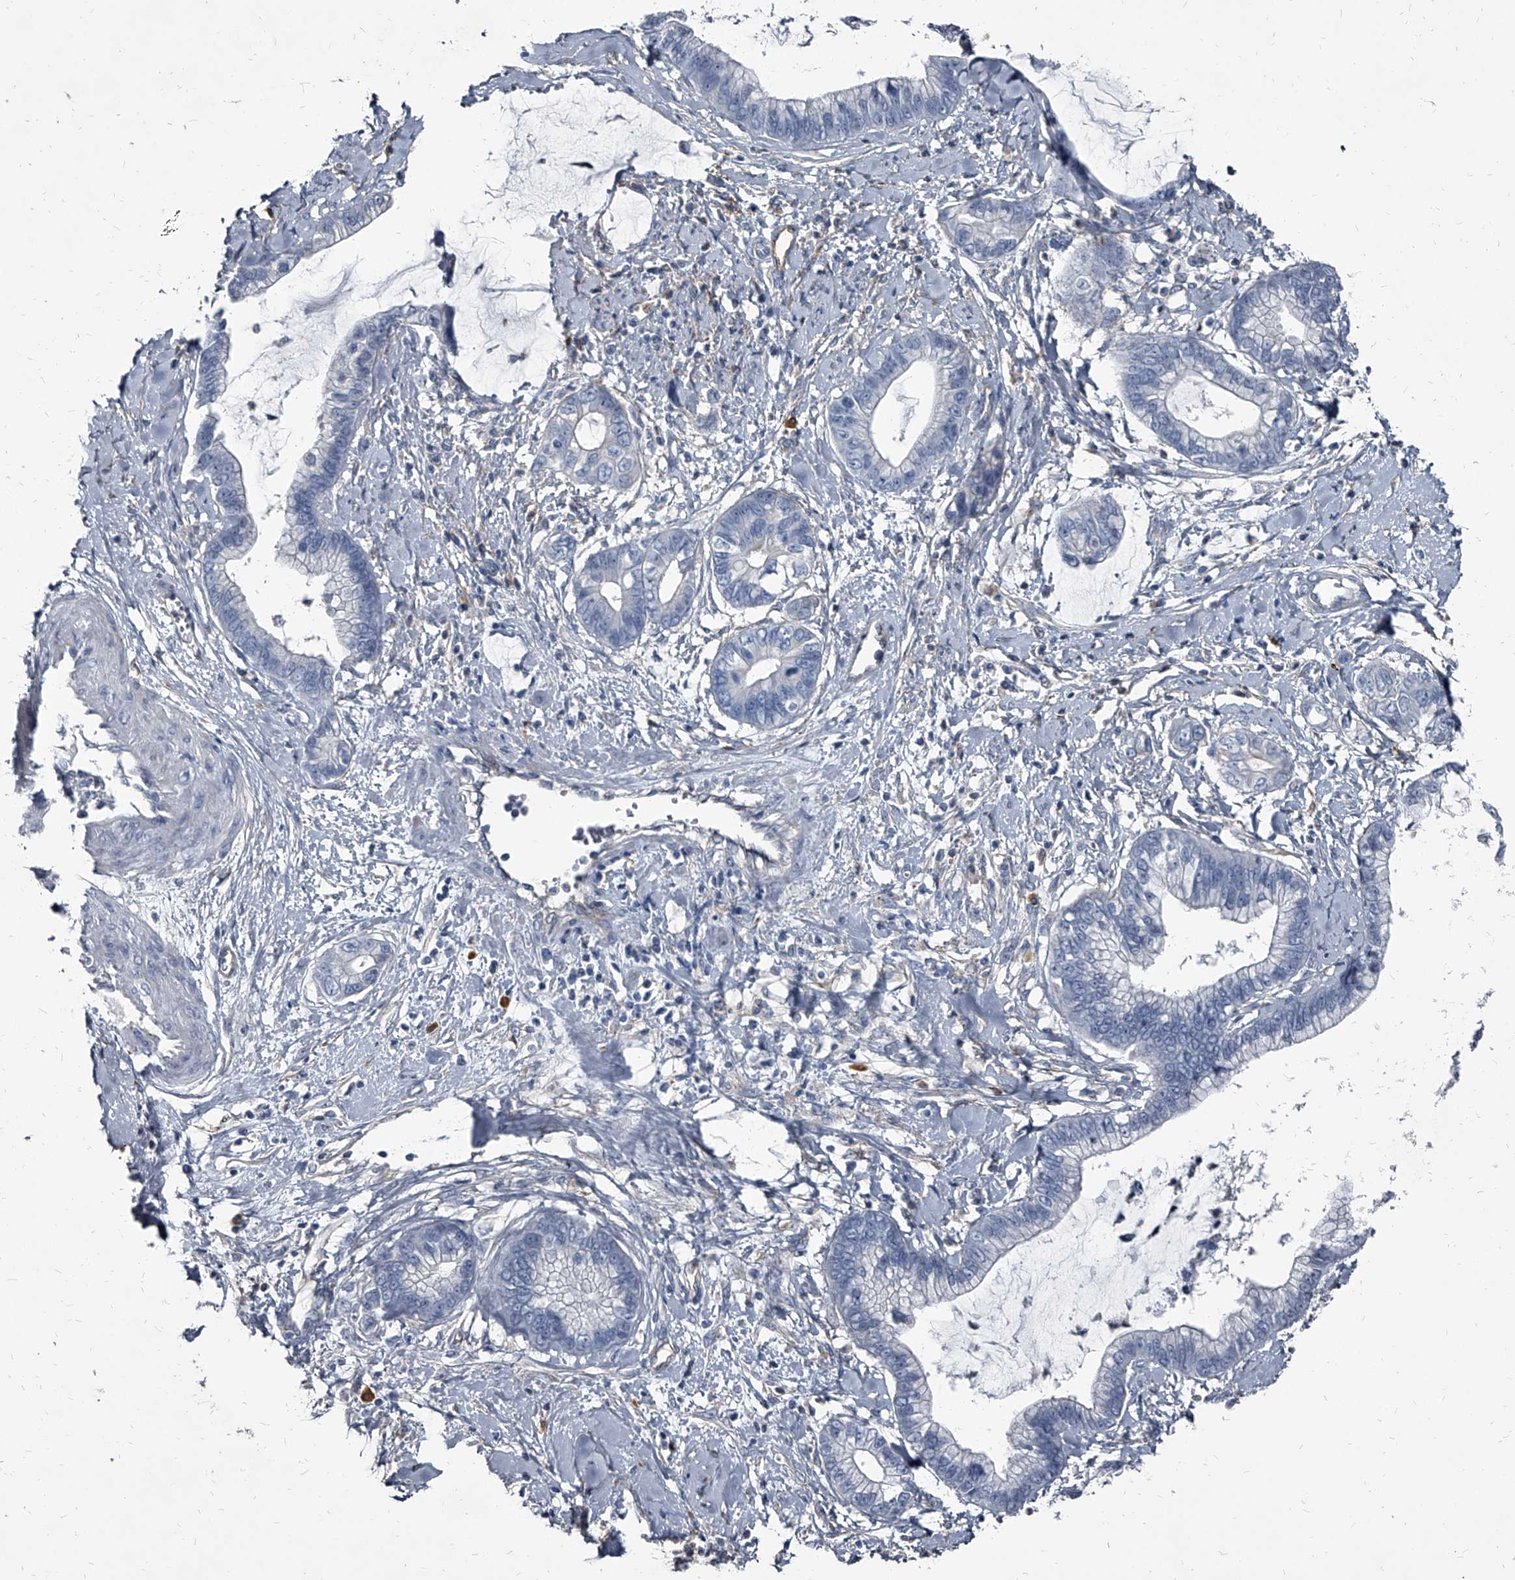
{"staining": {"intensity": "negative", "quantity": "none", "location": "none"}, "tissue": "cervical cancer", "cell_type": "Tumor cells", "image_type": "cancer", "snomed": [{"axis": "morphology", "description": "Adenocarcinoma, NOS"}, {"axis": "topography", "description": "Cervix"}], "caption": "Tumor cells show no significant expression in cervical cancer (adenocarcinoma).", "gene": "PGLYRP3", "patient": {"sex": "female", "age": 44}}